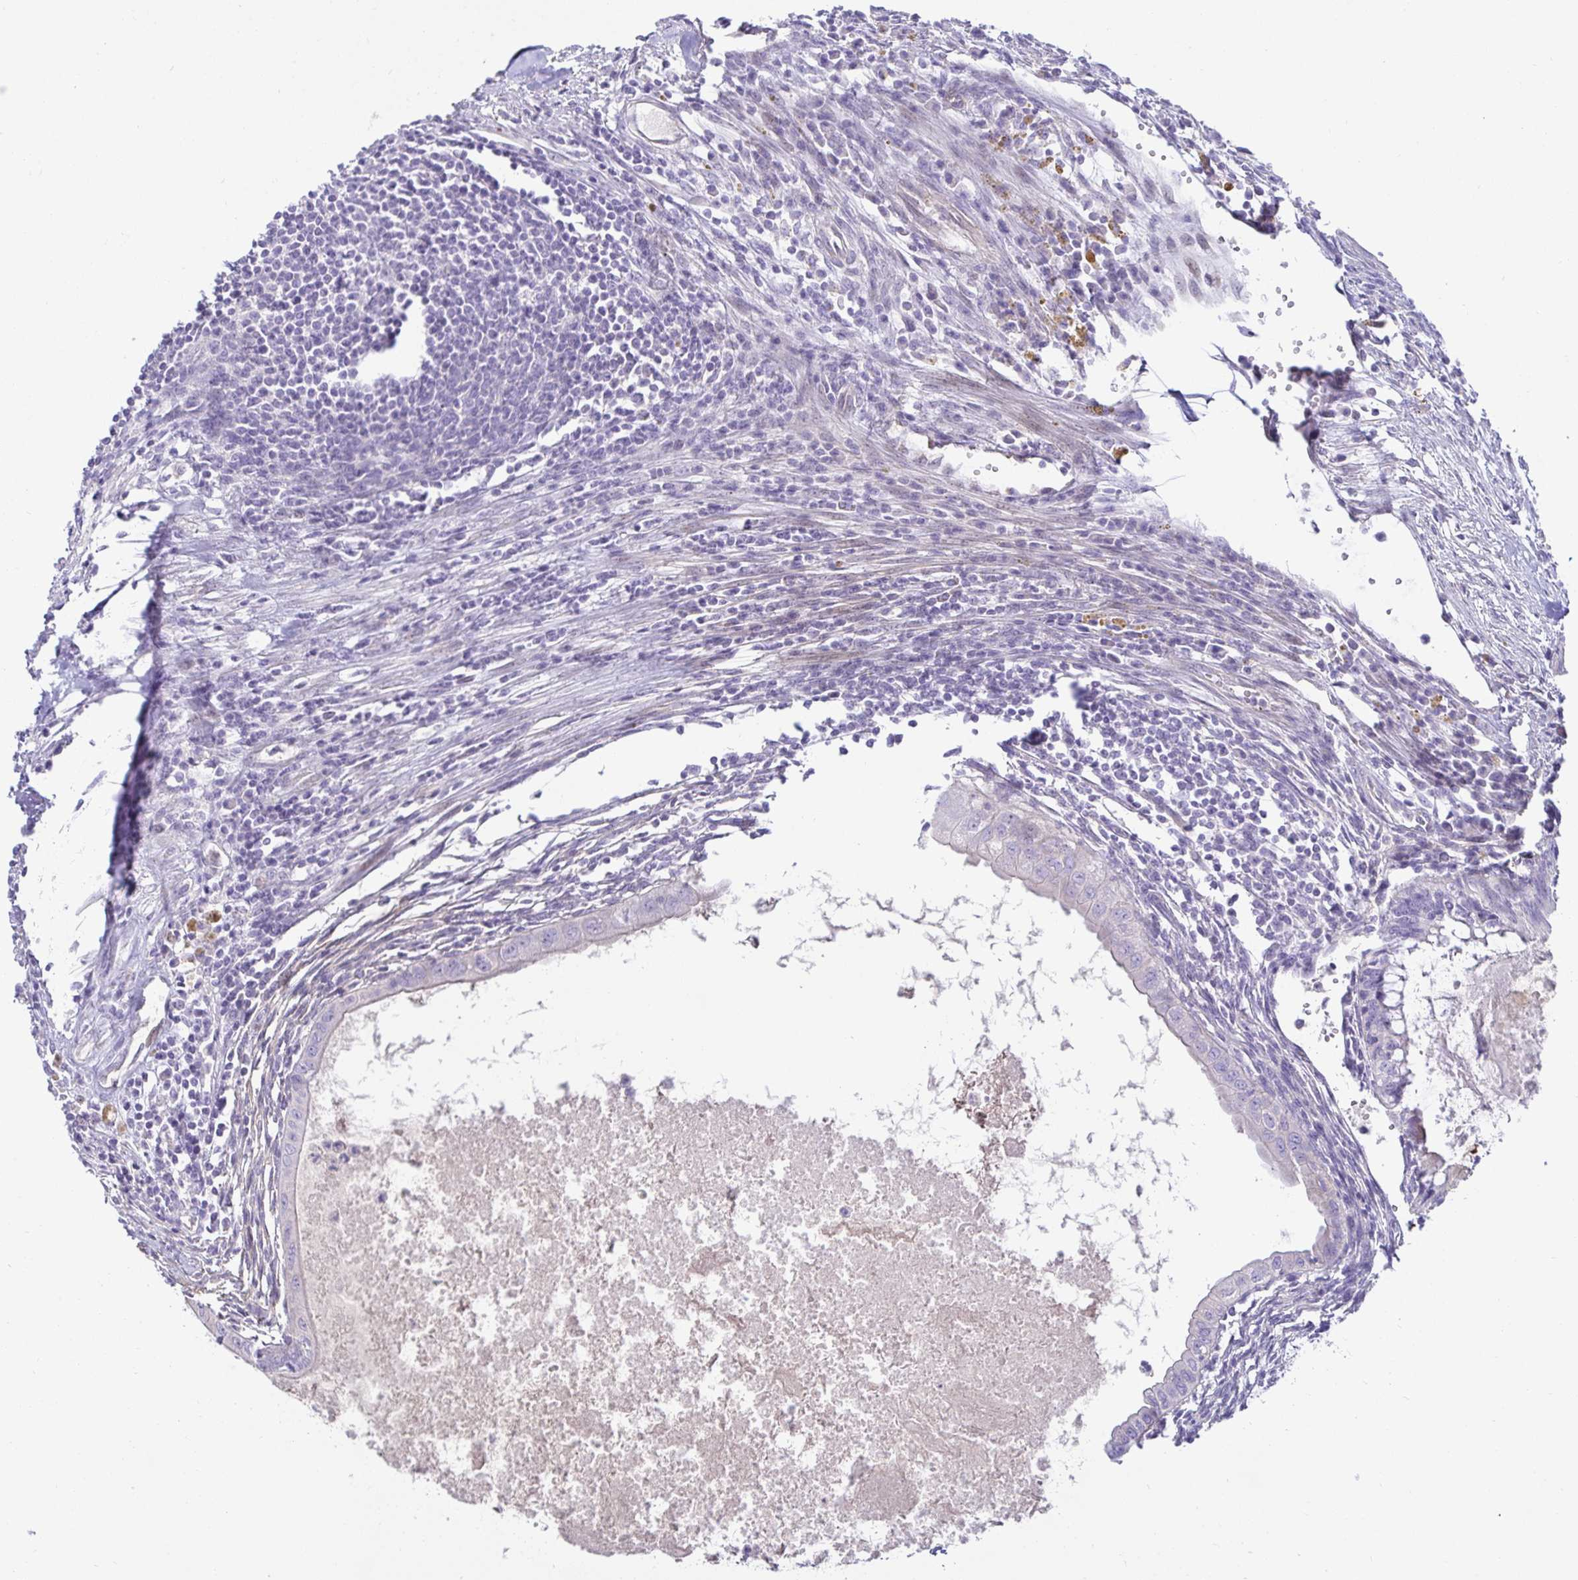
{"staining": {"intensity": "negative", "quantity": "none", "location": "none"}, "tissue": "testis cancer", "cell_type": "Tumor cells", "image_type": "cancer", "snomed": [{"axis": "morphology", "description": "Carcinoma, Embryonal, NOS"}, {"axis": "topography", "description": "Testis"}], "caption": "Immunohistochemistry (IHC) of testis embryonal carcinoma displays no staining in tumor cells. (Stains: DAB (3,3'-diaminobenzidine) immunohistochemistry with hematoxylin counter stain, Microscopy: brightfield microscopy at high magnification).", "gene": "SPAG4", "patient": {"sex": "male", "age": 37}}